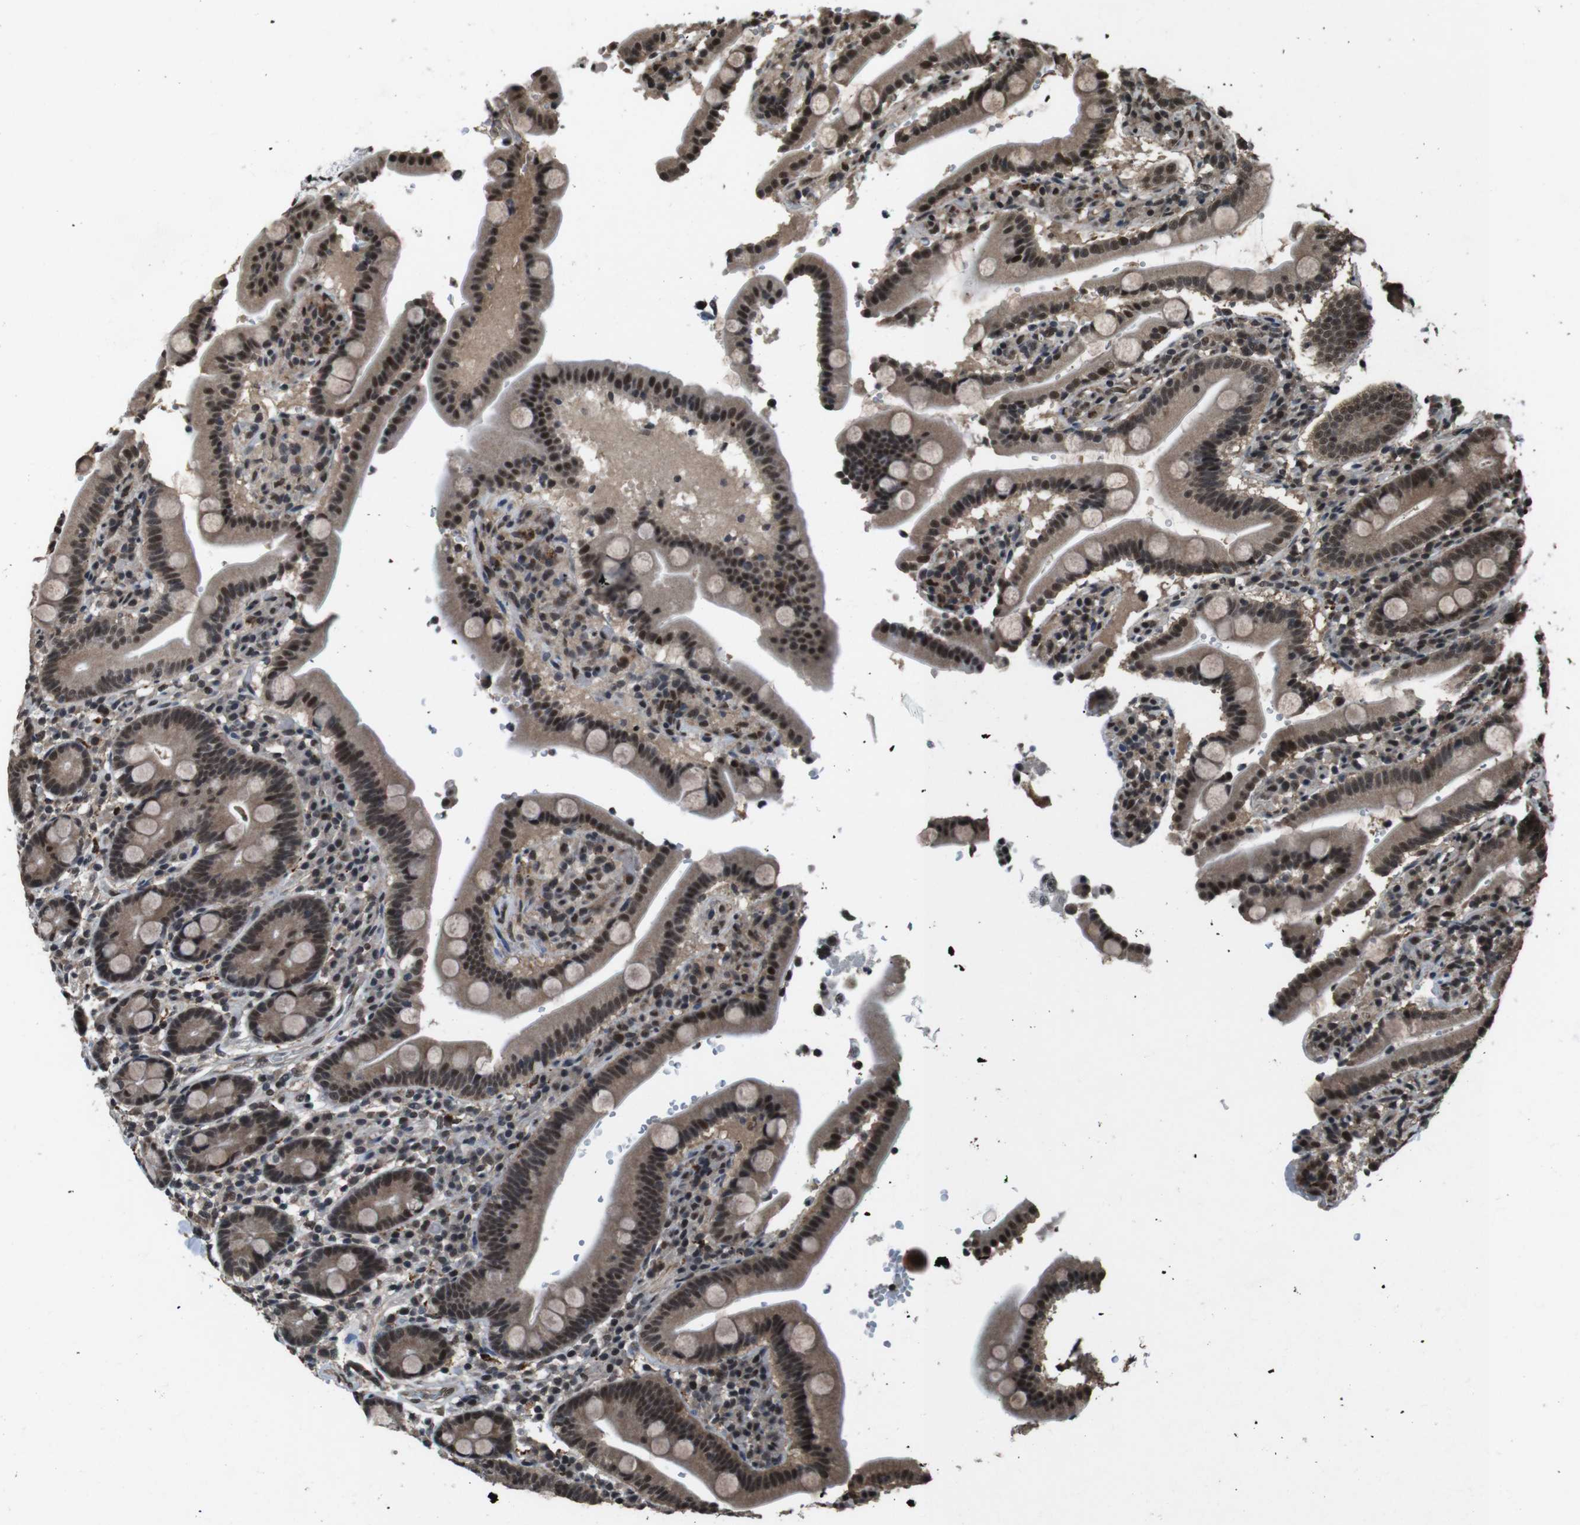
{"staining": {"intensity": "strong", "quantity": ">75%", "location": "cytoplasmic/membranous,nuclear"}, "tissue": "duodenum", "cell_type": "Glandular cells", "image_type": "normal", "snomed": [{"axis": "morphology", "description": "Normal tissue, NOS"}, {"axis": "topography", "description": "Small intestine, NOS"}], "caption": "Glandular cells exhibit strong cytoplasmic/membranous,nuclear staining in approximately >75% of cells in unremarkable duodenum.", "gene": "NR4A2", "patient": {"sex": "female", "age": 71}}